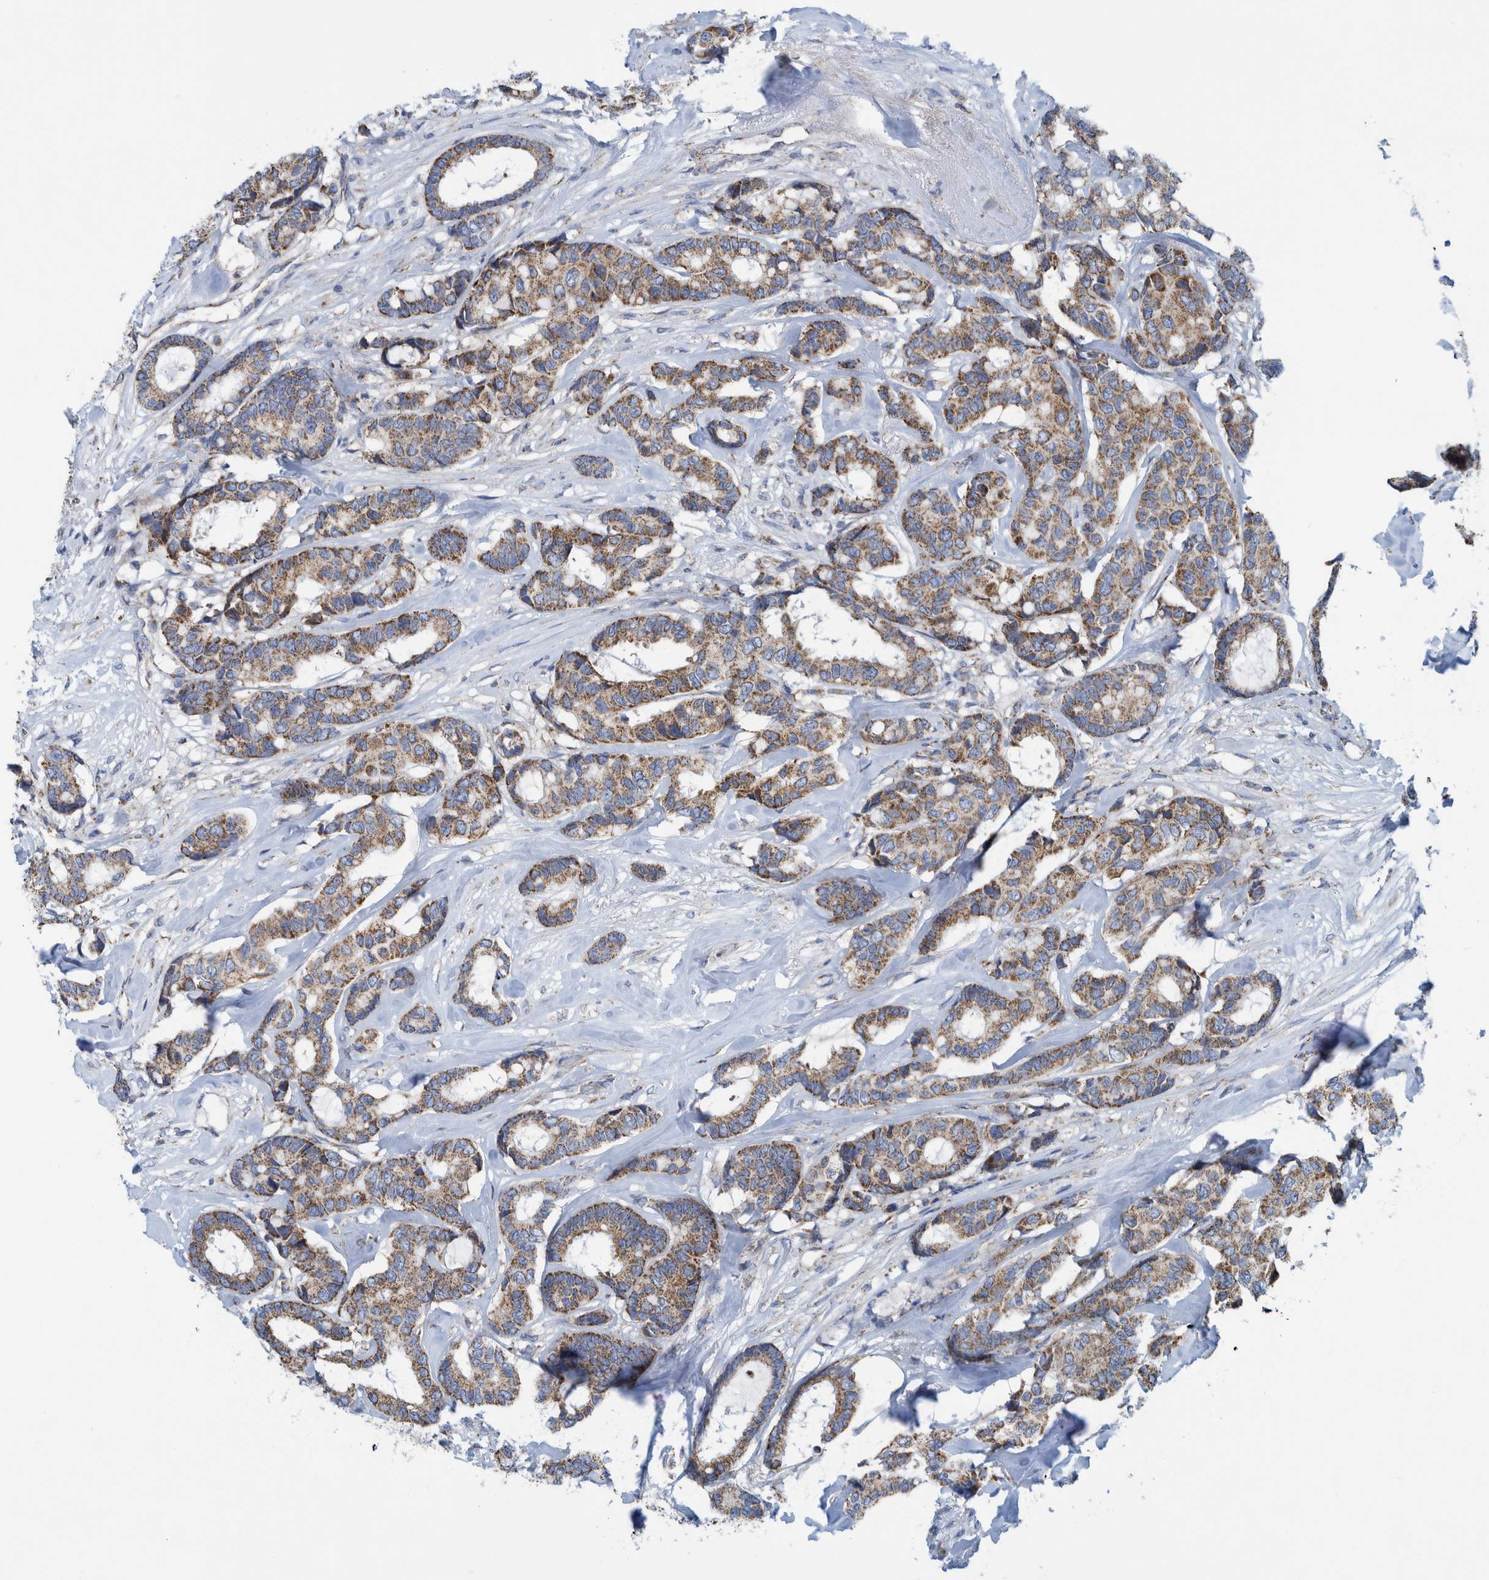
{"staining": {"intensity": "moderate", "quantity": ">75%", "location": "cytoplasmic/membranous"}, "tissue": "breast cancer", "cell_type": "Tumor cells", "image_type": "cancer", "snomed": [{"axis": "morphology", "description": "Duct carcinoma"}, {"axis": "topography", "description": "Breast"}], "caption": "Infiltrating ductal carcinoma (breast) stained with a brown dye exhibits moderate cytoplasmic/membranous positive staining in about >75% of tumor cells.", "gene": "MRPS7", "patient": {"sex": "female", "age": 87}}